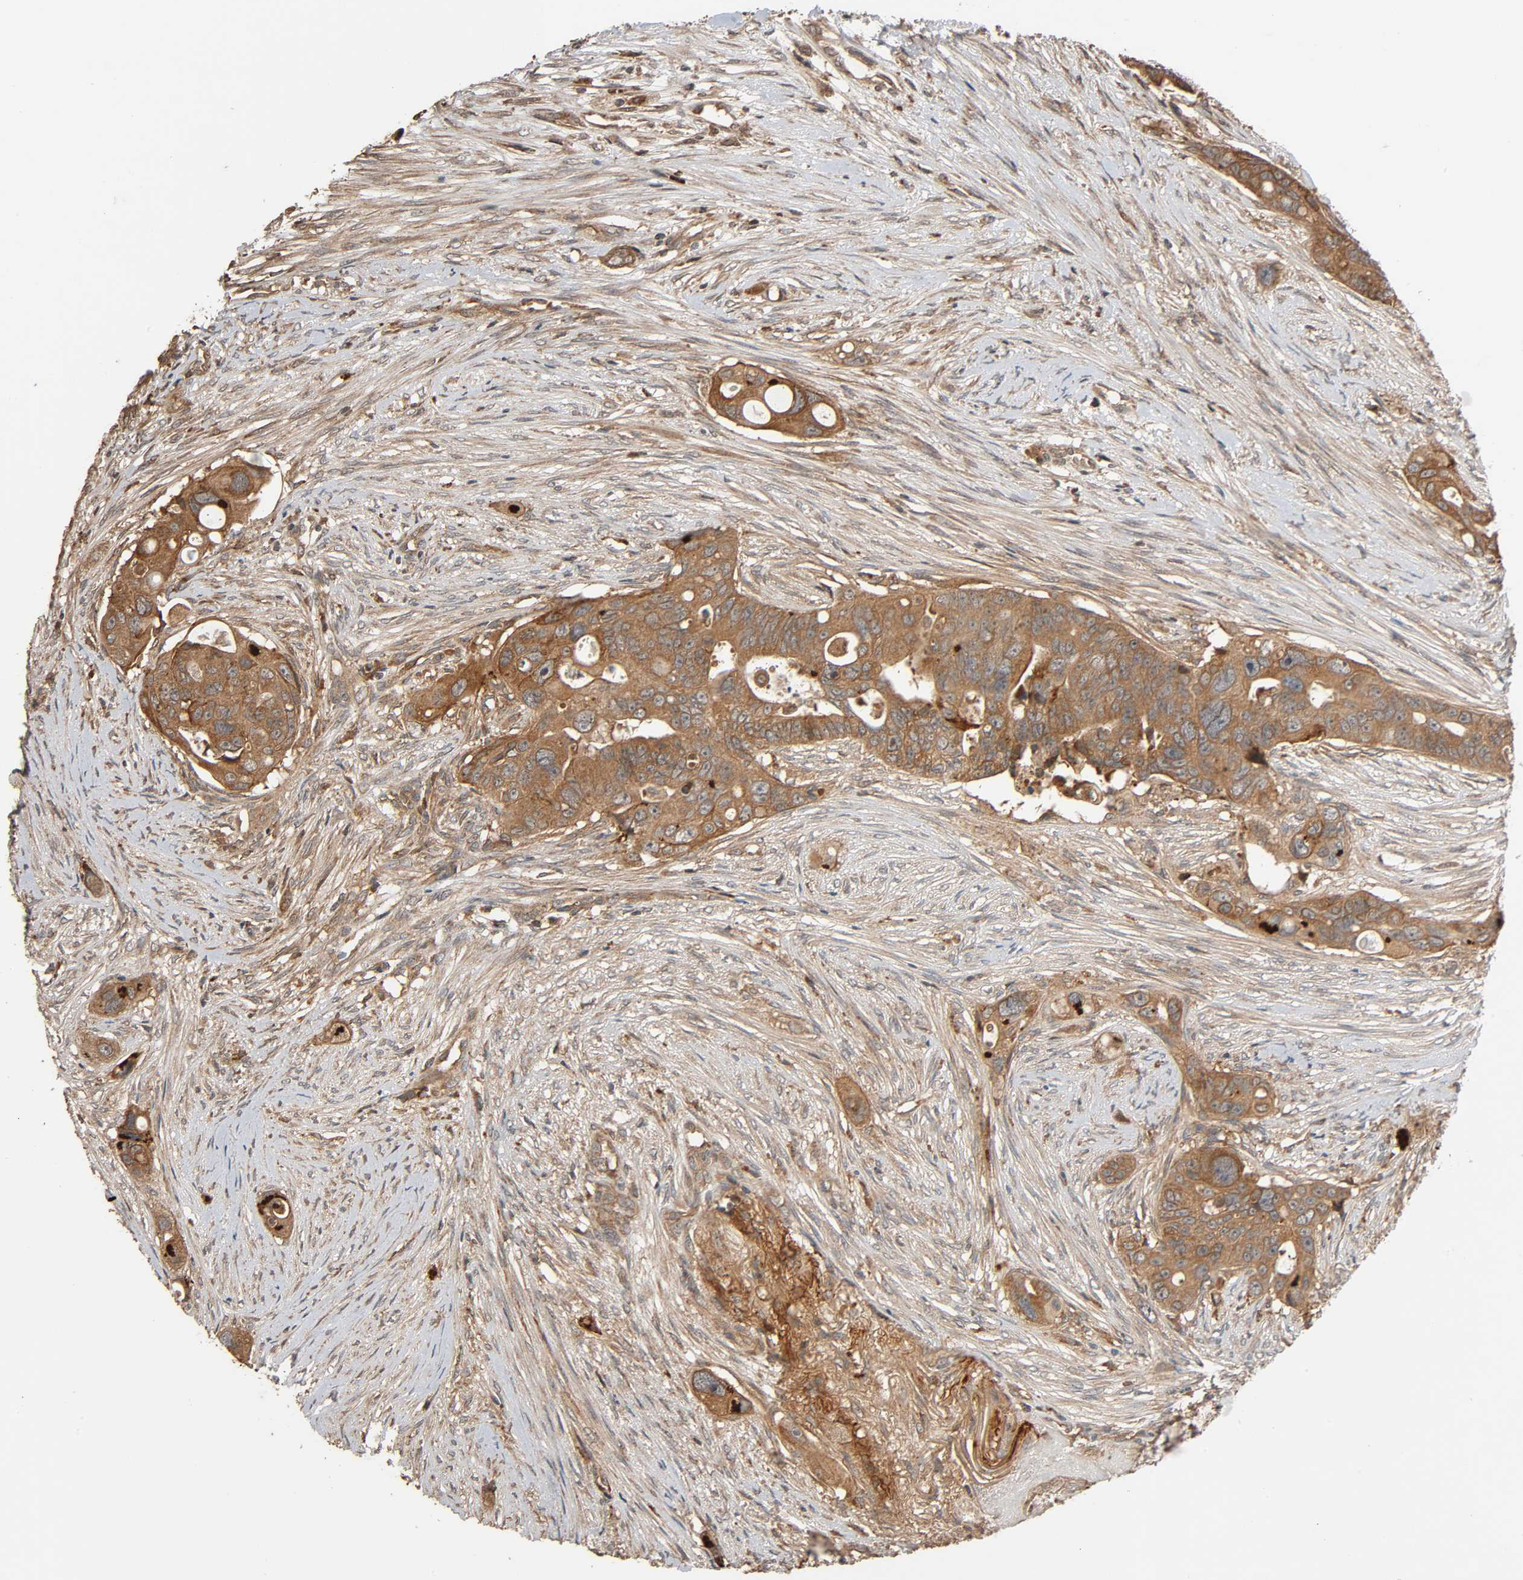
{"staining": {"intensity": "moderate", "quantity": ">75%", "location": "cytoplasmic/membranous"}, "tissue": "colorectal cancer", "cell_type": "Tumor cells", "image_type": "cancer", "snomed": [{"axis": "morphology", "description": "Adenocarcinoma, NOS"}, {"axis": "topography", "description": "Colon"}], "caption": "Immunohistochemical staining of colorectal cancer (adenocarcinoma) reveals moderate cytoplasmic/membranous protein positivity in approximately >75% of tumor cells.", "gene": "MAP3K8", "patient": {"sex": "female", "age": 57}}